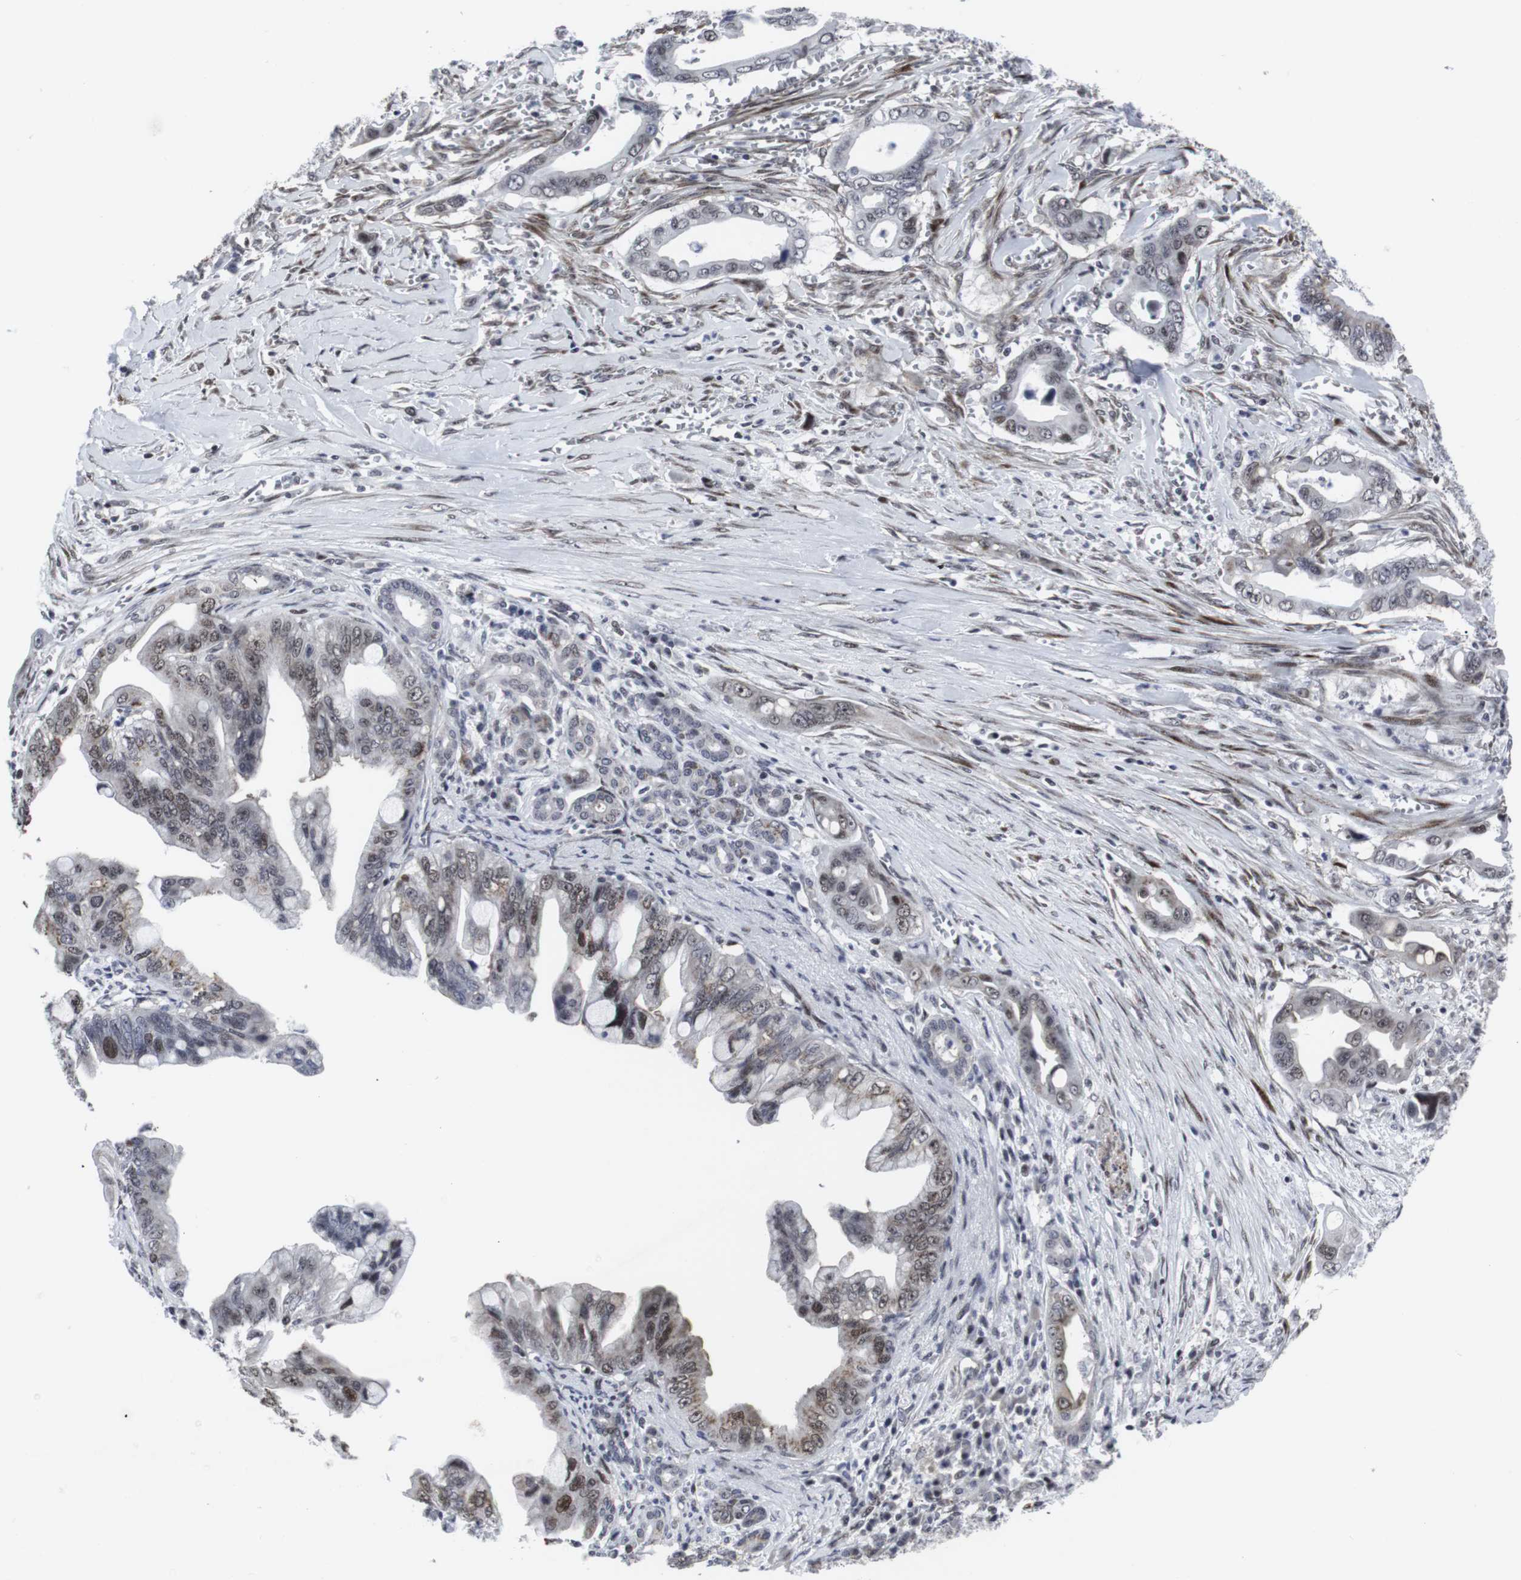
{"staining": {"intensity": "weak", "quantity": "<25%", "location": "nuclear"}, "tissue": "pancreatic cancer", "cell_type": "Tumor cells", "image_type": "cancer", "snomed": [{"axis": "morphology", "description": "Adenocarcinoma, NOS"}, {"axis": "topography", "description": "Pancreas"}], "caption": "There is no significant staining in tumor cells of pancreatic cancer. Brightfield microscopy of immunohistochemistry (IHC) stained with DAB (3,3'-diaminobenzidine) (brown) and hematoxylin (blue), captured at high magnification.", "gene": "MLH1", "patient": {"sex": "male", "age": 59}}